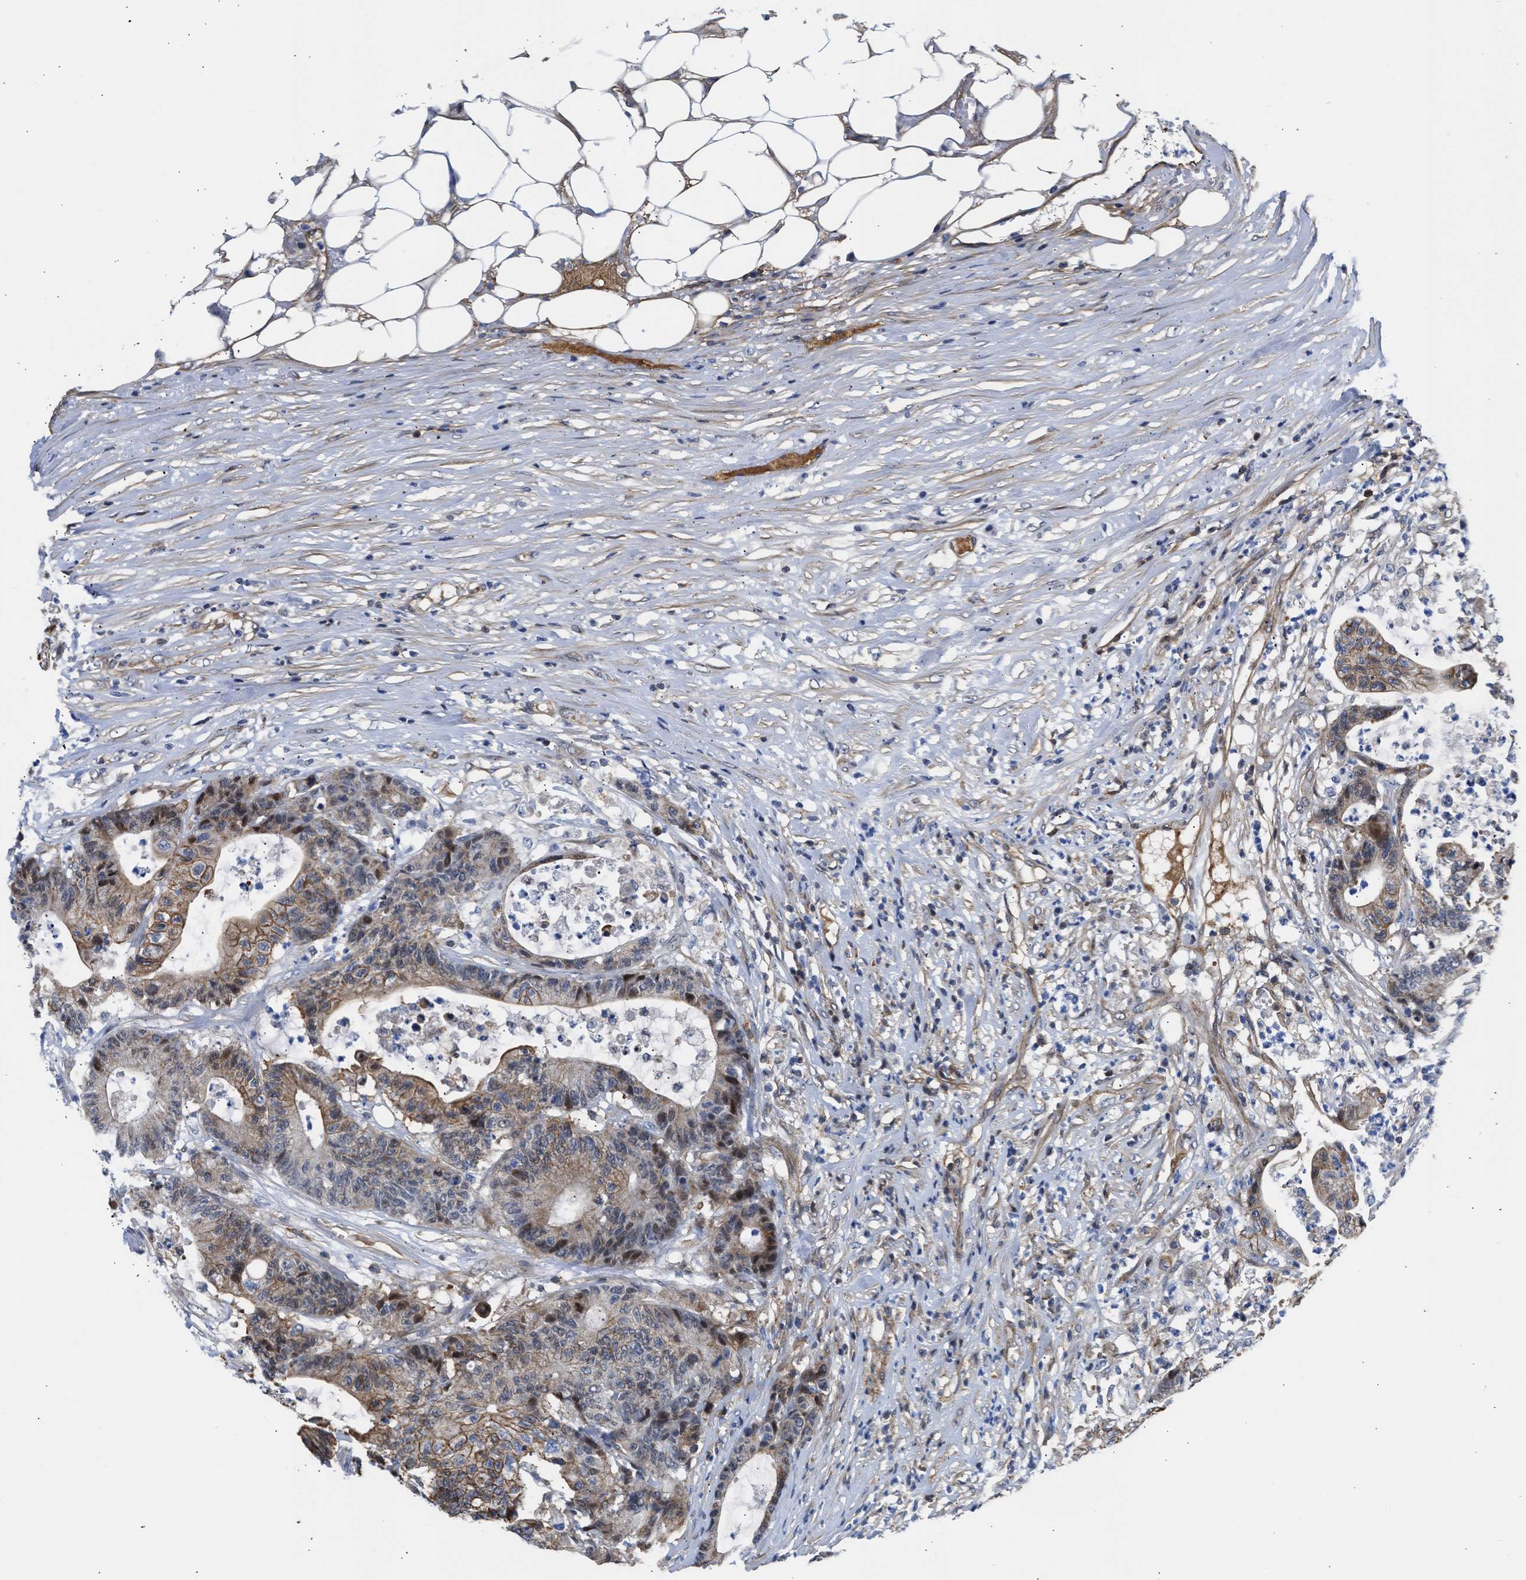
{"staining": {"intensity": "moderate", "quantity": "<25%", "location": "cytoplasmic/membranous"}, "tissue": "colorectal cancer", "cell_type": "Tumor cells", "image_type": "cancer", "snomed": [{"axis": "morphology", "description": "Adenocarcinoma, NOS"}, {"axis": "topography", "description": "Colon"}], "caption": "This photomicrograph reveals IHC staining of human colorectal cancer (adenocarcinoma), with low moderate cytoplasmic/membranous expression in approximately <25% of tumor cells.", "gene": "MAS1L", "patient": {"sex": "female", "age": 84}}